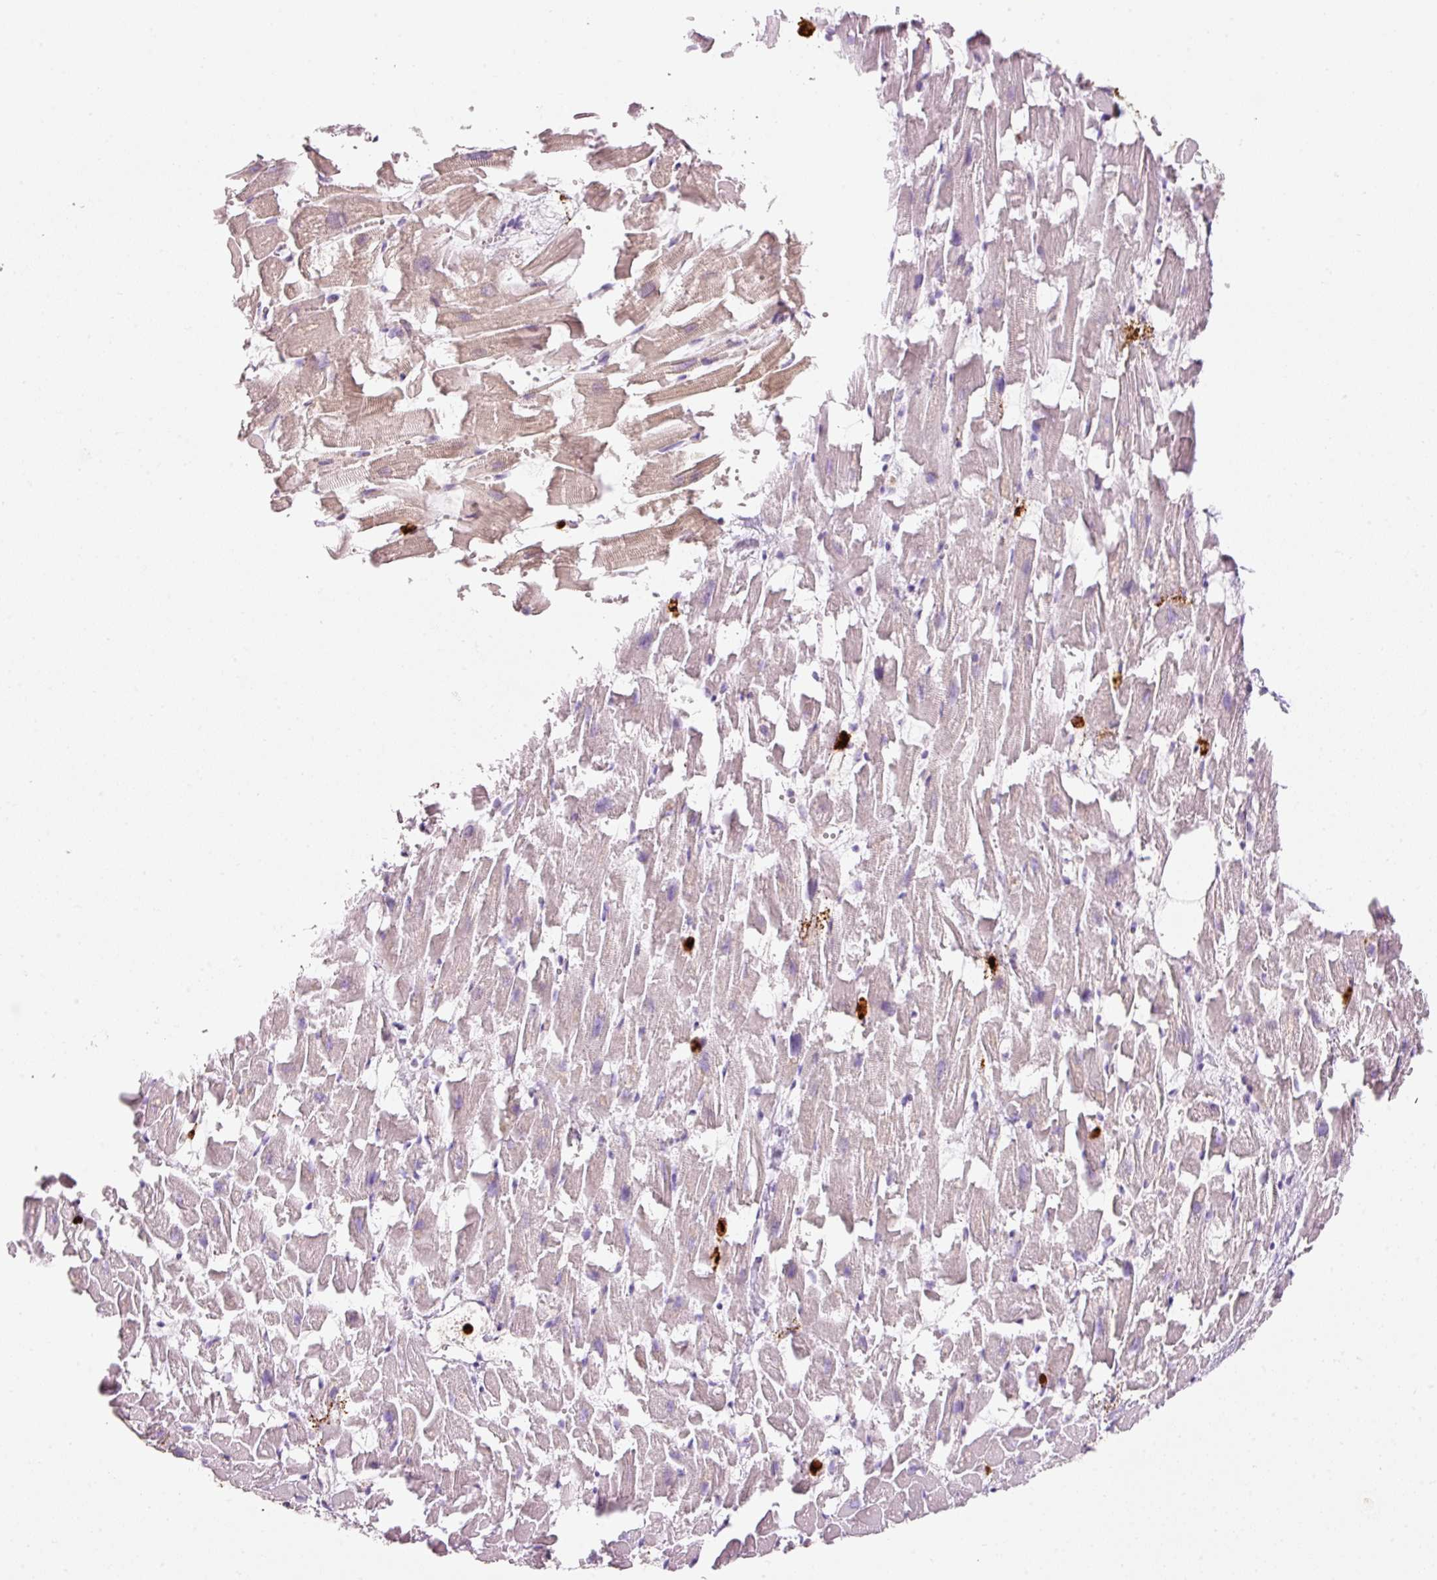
{"staining": {"intensity": "moderate", "quantity": "25%-75%", "location": "cytoplasmic/membranous"}, "tissue": "heart muscle", "cell_type": "Cardiomyocytes", "image_type": "normal", "snomed": [{"axis": "morphology", "description": "Normal tissue, NOS"}, {"axis": "topography", "description": "Heart"}], "caption": "A brown stain labels moderate cytoplasmic/membranous staining of a protein in cardiomyocytes of unremarkable human heart muscle. (DAB IHC with brightfield microscopy, high magnification).", "gene": "MAP3K3", "patient": {"sex": "female", "age": 64}}